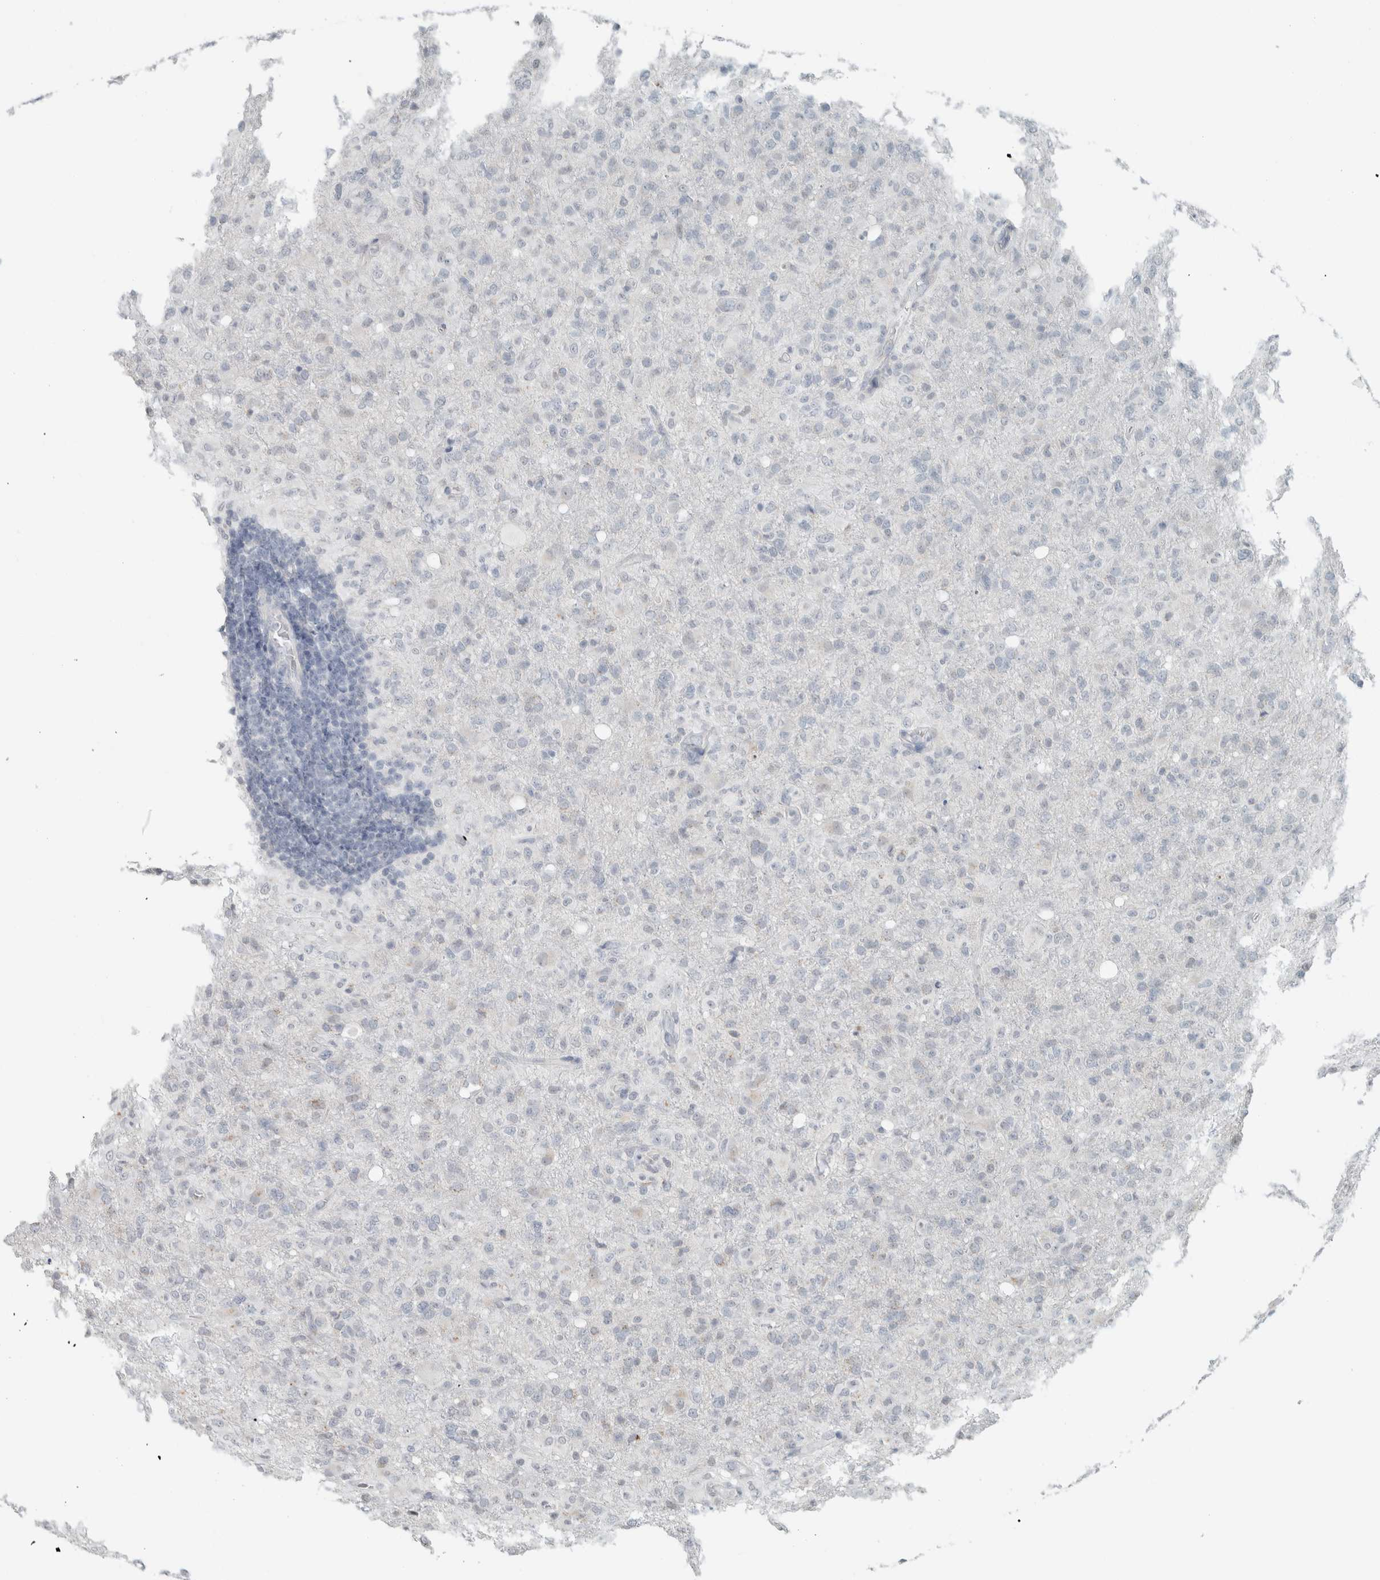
{"staining": {"intensity": "negative", "quantity": "none", "location": "none"}, "tissue": "glioma", "cell_type": "Tumor cells", "image_type": "cancer", "snomed": [{"axis": "morphology", "description": "Glioma, malignant, High grade"}, {"axis": "topography", "description": "Brain"}], "caption": "Immunohistochemical staining of glioma demonstrates no significant positivity in tumor cells.", "gene": "TRIT1", "patient": {"sex": "female", "age": 57}}